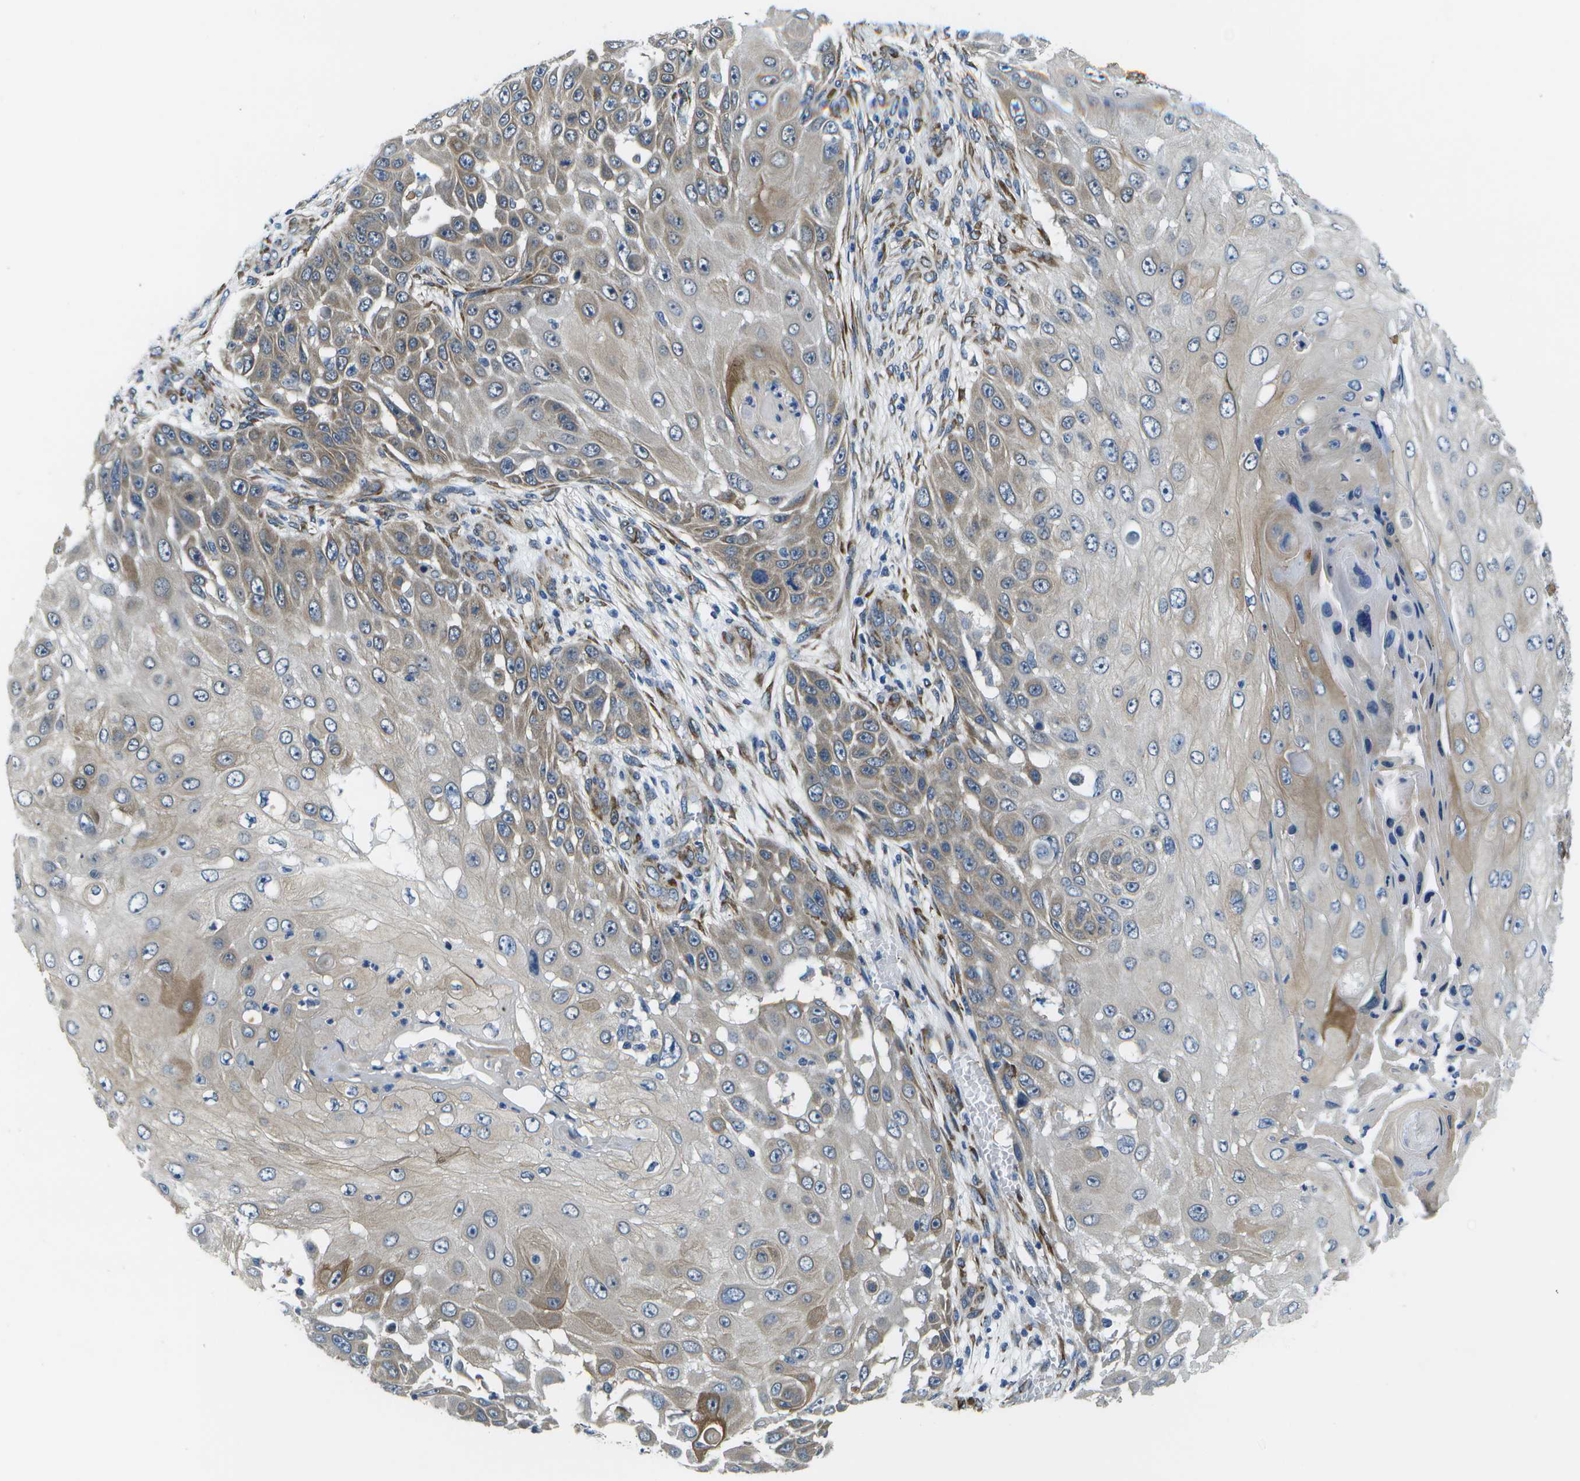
{"staining": {"intensity": "weak", "quantity": ">75%", "location": "cytoplasmic/membranous"}, "tissue": "skin cancer", "cell_type": "Tumor cells", "image_type": "cancer", "snomed": [{"axis": "morphology", "description": "Squamous cell carcinoma, NOS"}, {"axis": "topography", "description": "Skin"}], "caption": "Skin cancer (squamous cell carcinoma) stained for a protein (brown) reveals weak cytoplasmic/membranous positive expression in about >75% of tumor cells.", "gene": "P3H1", "patient": {"sex": "female", "age": 44}}